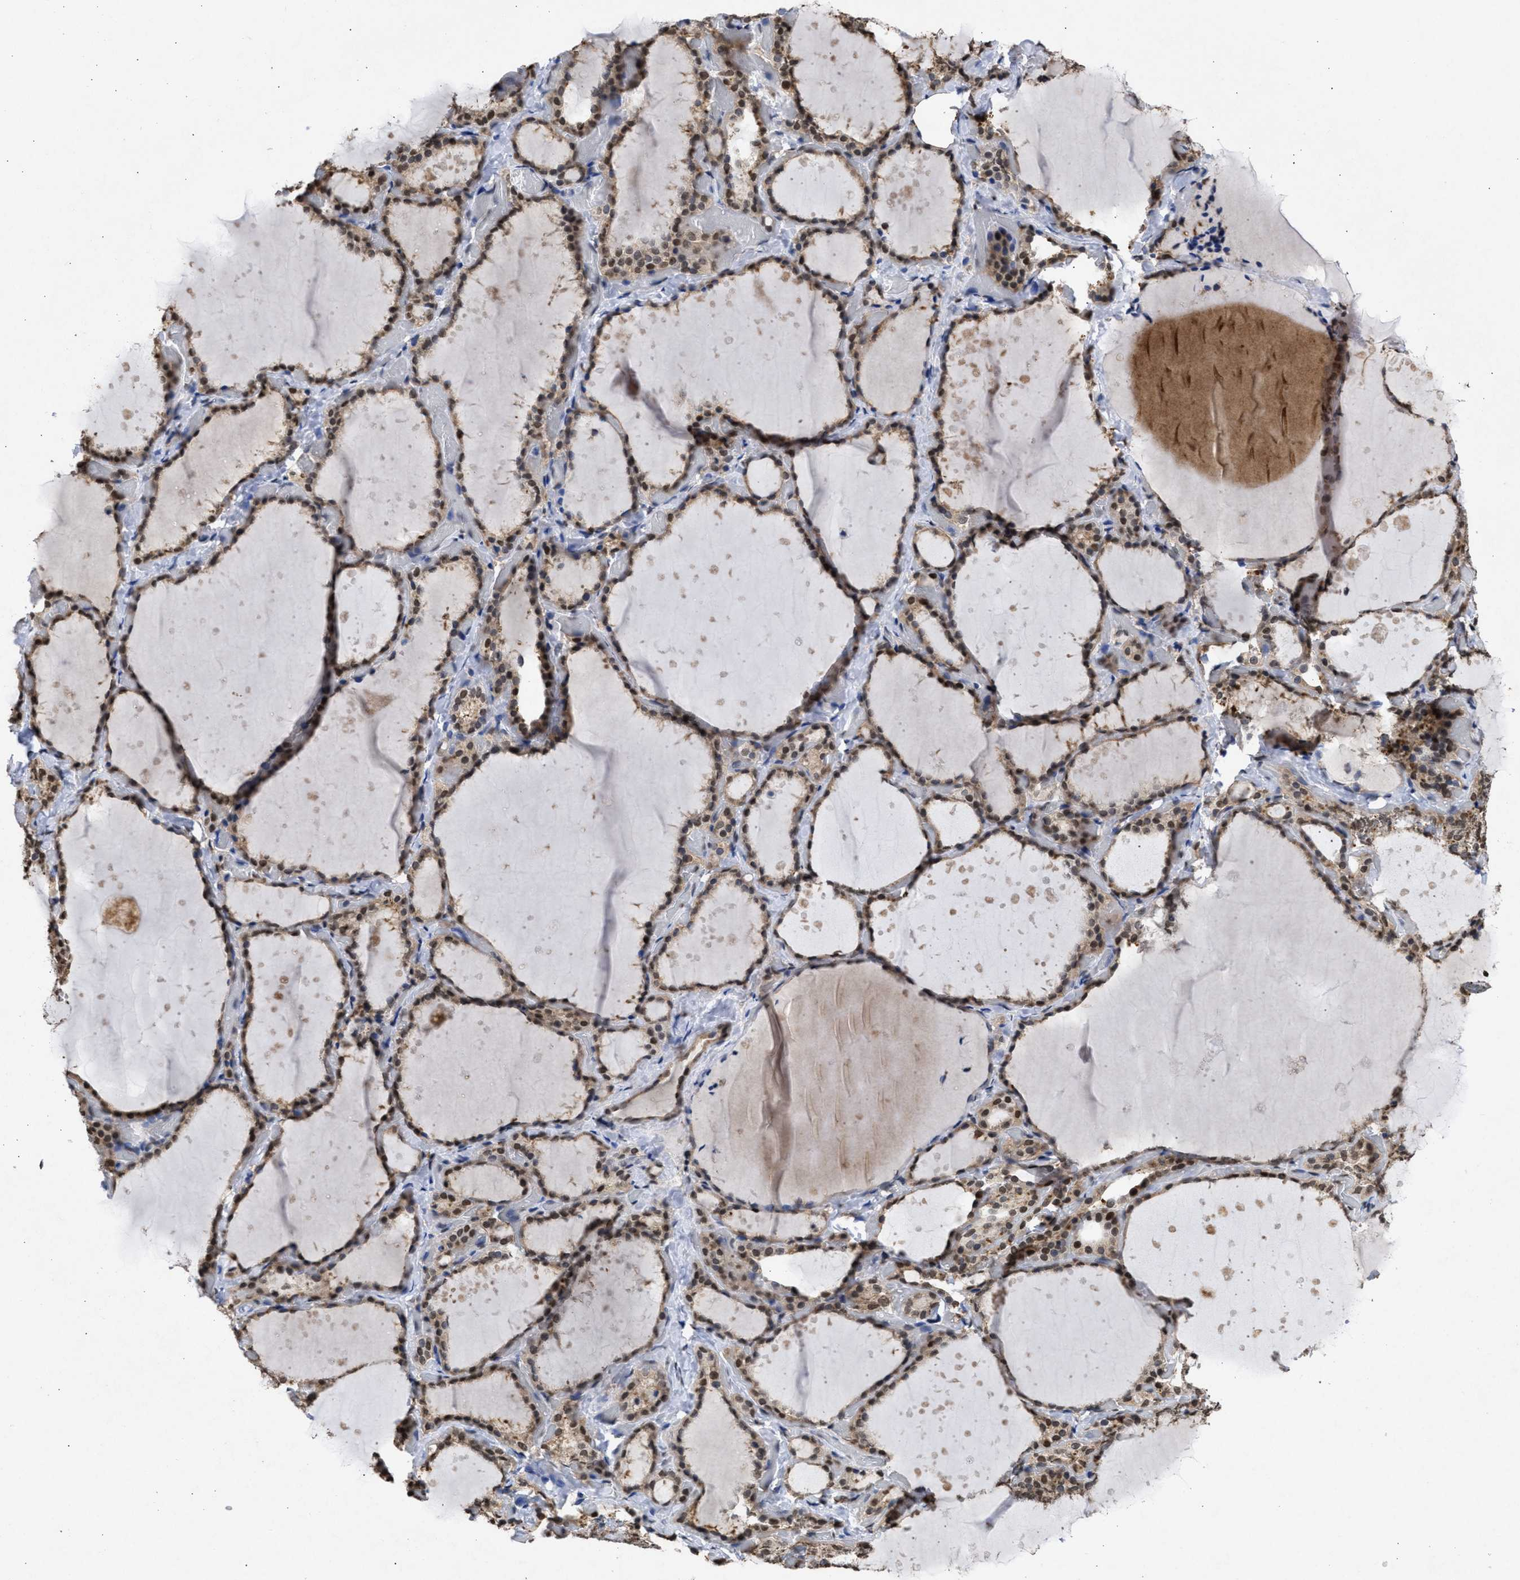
{"staining": {"intensity": "strong", "quantity": "25%-75%", "location": "cytoplasmic/membranous,nuclear"}, "tissue": "thyroid gland", "cell_type": "Glandular cells", "image_type": "normal", "snomed": [{"axis": "morphology", "description": "Normal tissue, NOS"}, {"axis": "topography", "description": "Thyroid gland"}], "caption": "Immunohistochemistry (IHC) photomicrograph of benign thyroid gland: thyroid gland stained using immunohistochemistry reveals high levels of strong protein expression localized specifically in the cytoplasmic/membranous,nuclear of glandular cells, appearing as a cytoplasmic/membranous,nuclear brown color.", "gene": "NUP35", "patient": {"sex": "female", "age": 44}}